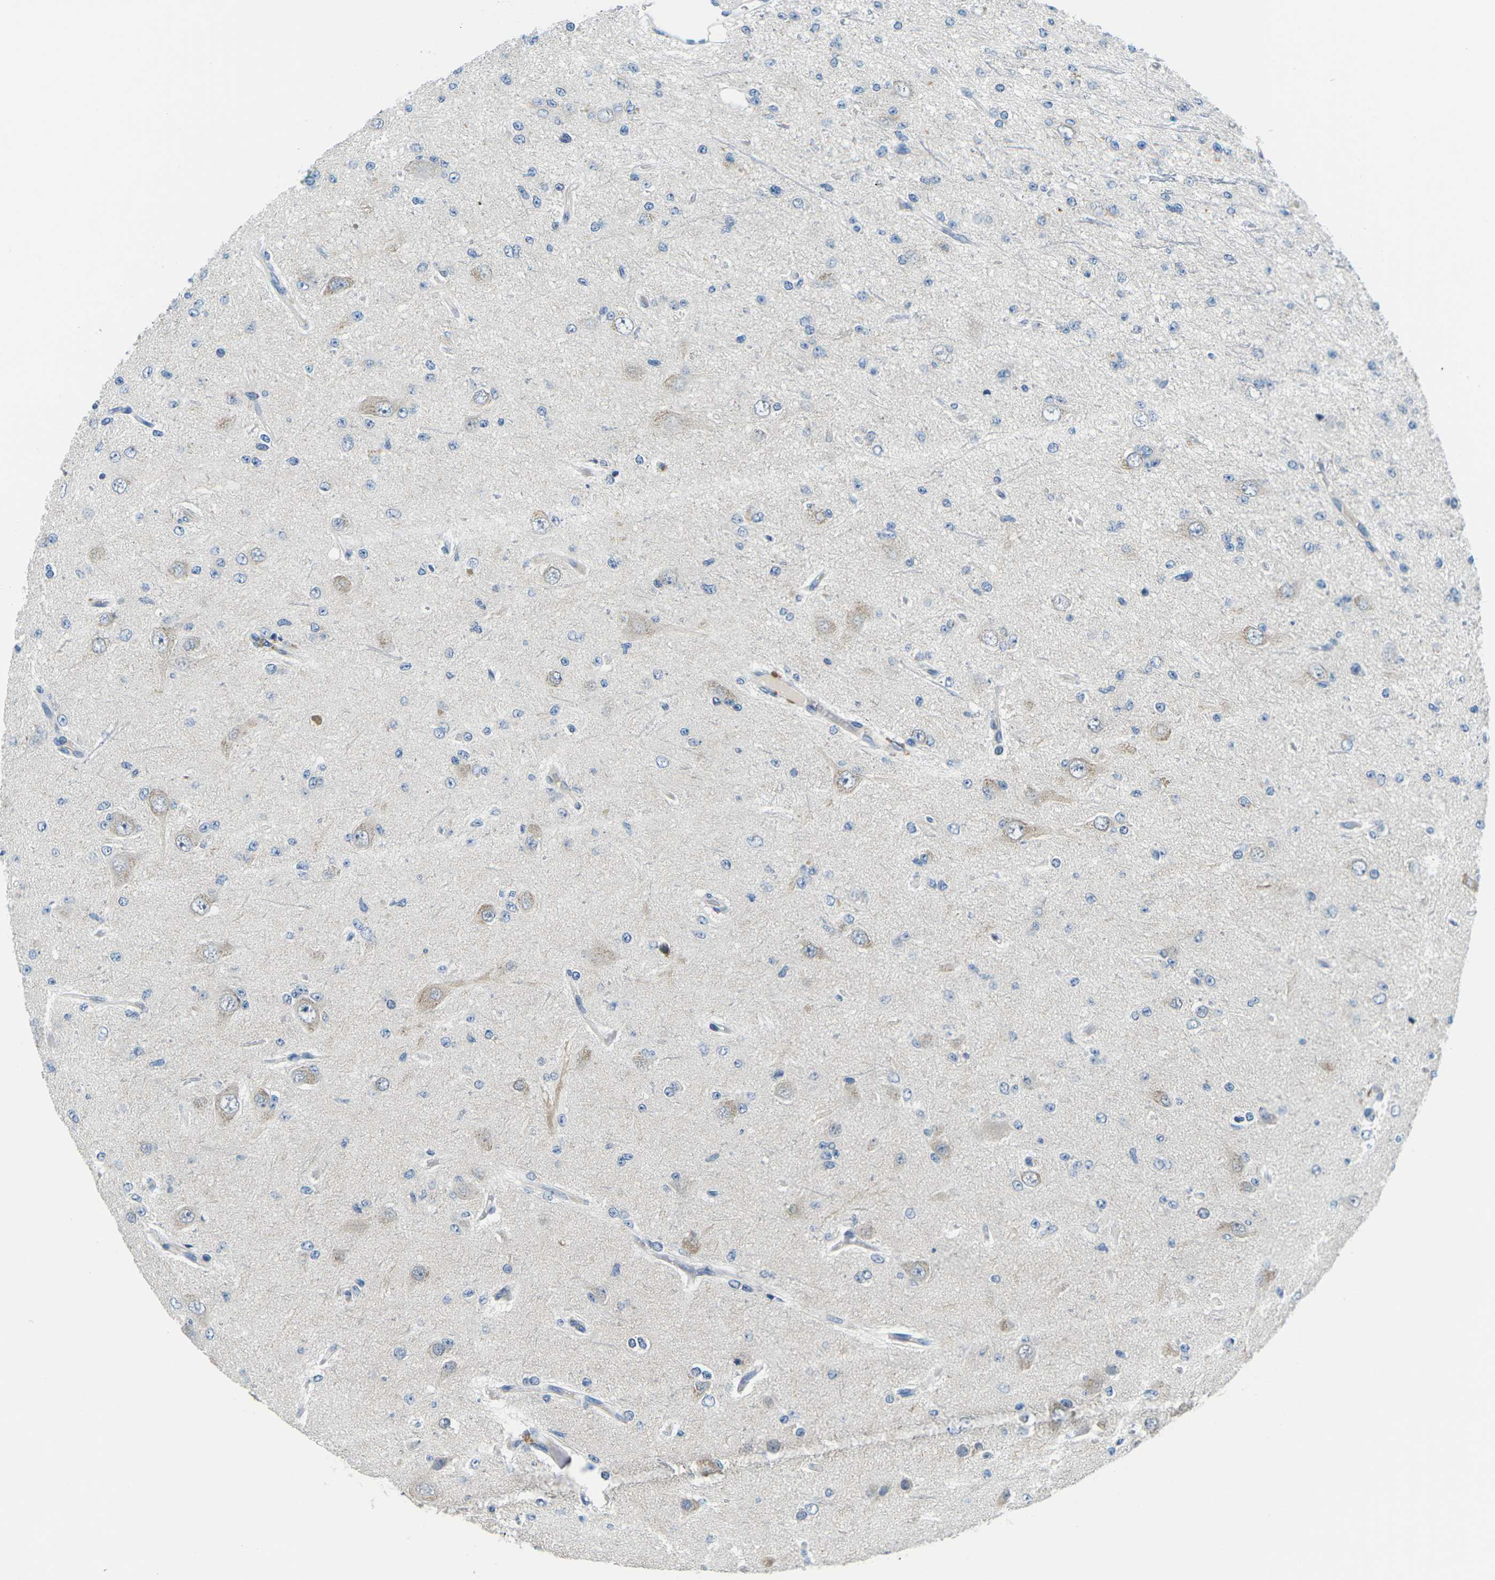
{"staining": {"intensity": "negative", "quantity": "none", "location": "none"}, "tissue": "glioma", "cell_type": "Tumor cells", "image_type": "cancer", "snomed": [{"axis": "morphology", "description": "Glioma, malignant, Low grade"}, {"axis": "topography", "description": "Brain"}], "caption": "Immunohistochemistry (IHC) of glioma reveals no positivity in tumor cells. (Stains: DAB (3,3'-diaminobenzidine) IHC with hematoxylin counter stain, Microscopy: brightfield microscopy at high magnification).", "gene": "CTNND1", "patient": {"sex": "male", "age": 38}}